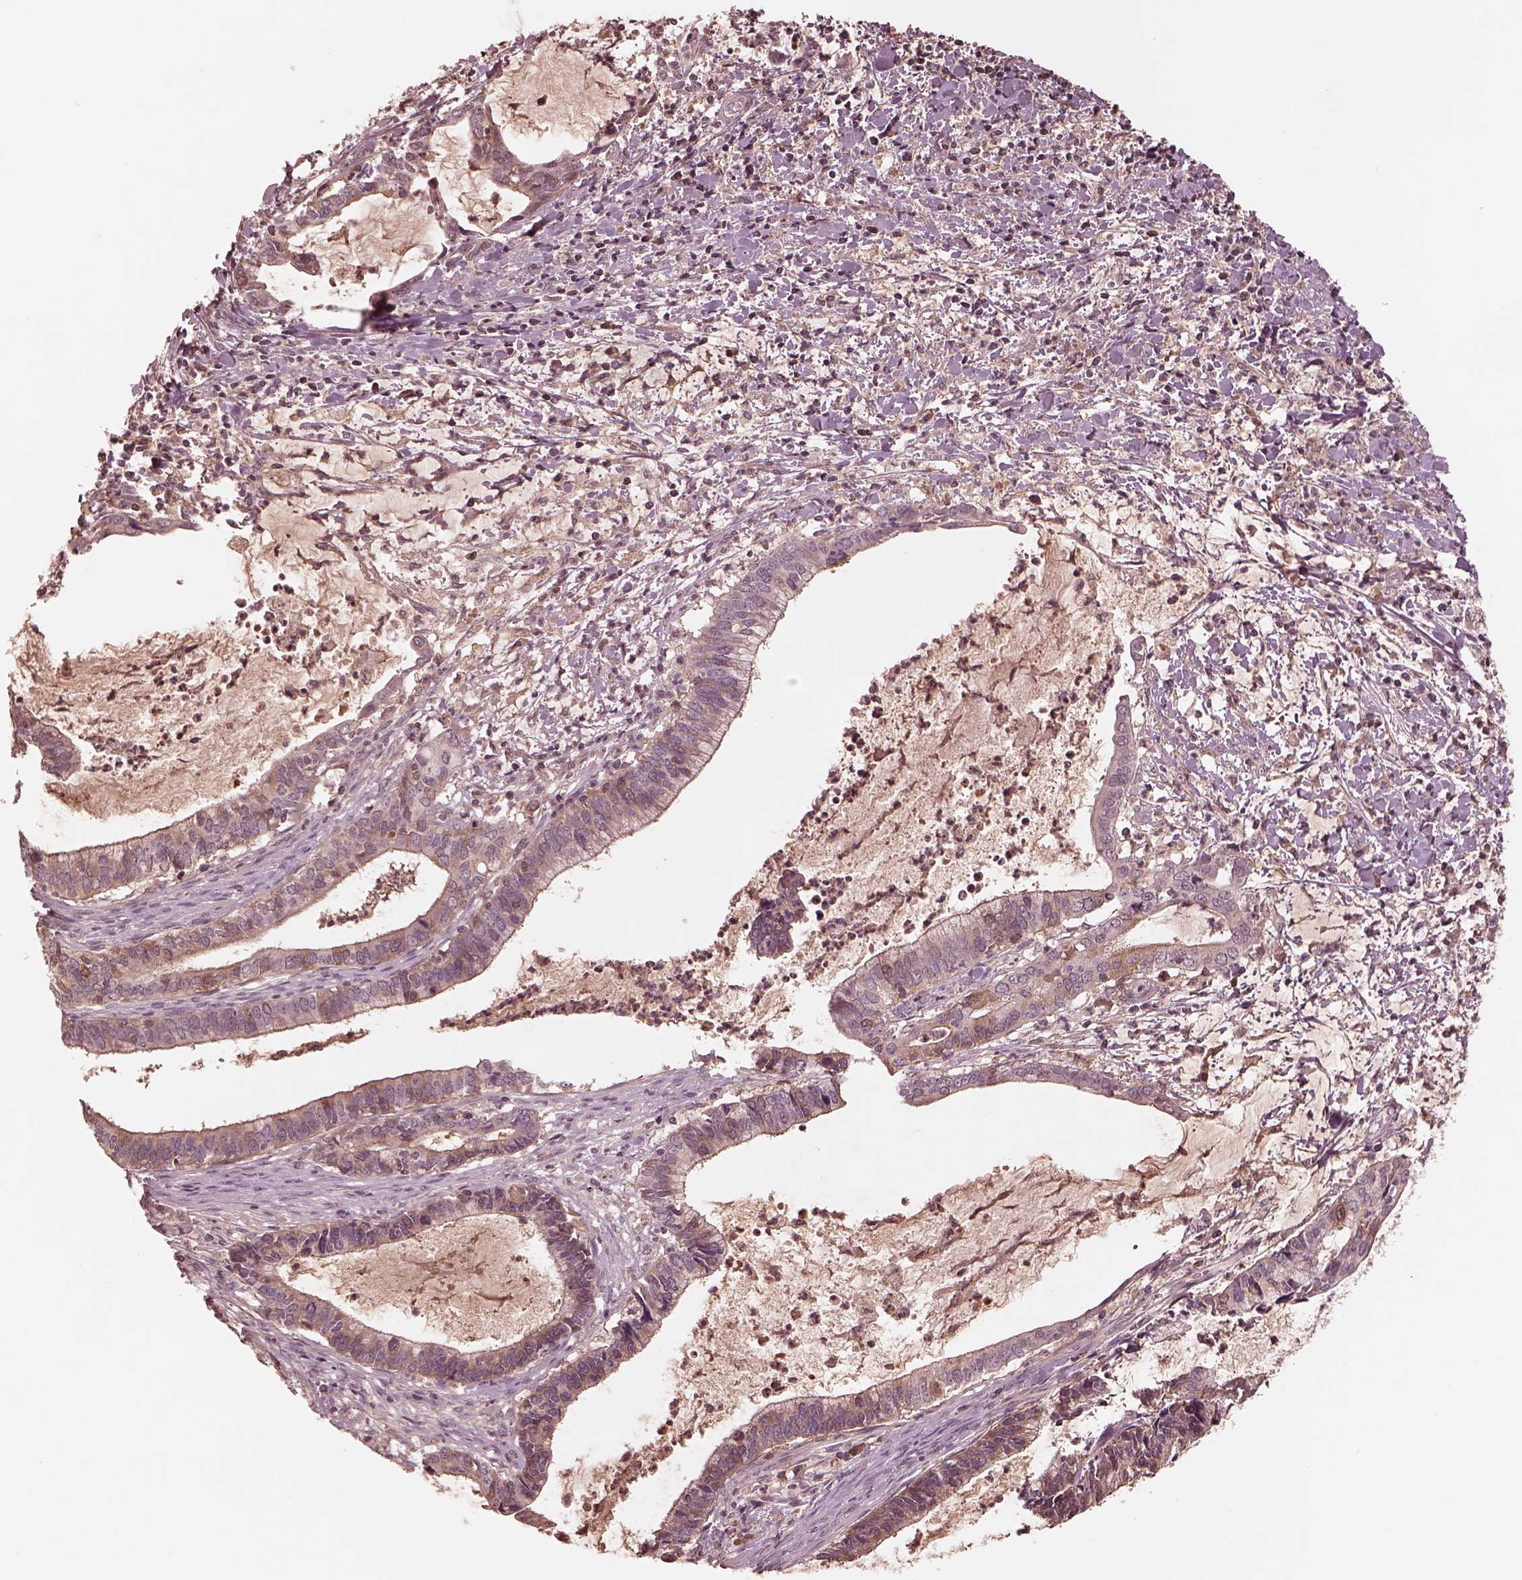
{"staining": {"intensity": "moderate", "quantity": ">75%", "location": "cytoplasmic/membranous"}, "tissue": "cervical cancer", "cell_type": "Tumor cells", "image_type": "cancer", "snomed": [{"axis": "morphology", "description": "Adenocarcinoma, NOS"}, {"axis": "topography", "description": "Cervix"}], "caption": "Moderate cytoplasmic/membranous protein staining is identified in about >75% of tumor cells in adenocarcinoma (cervical).", "gene": "TF", "patient": {"sex": "female", "age": 42}}